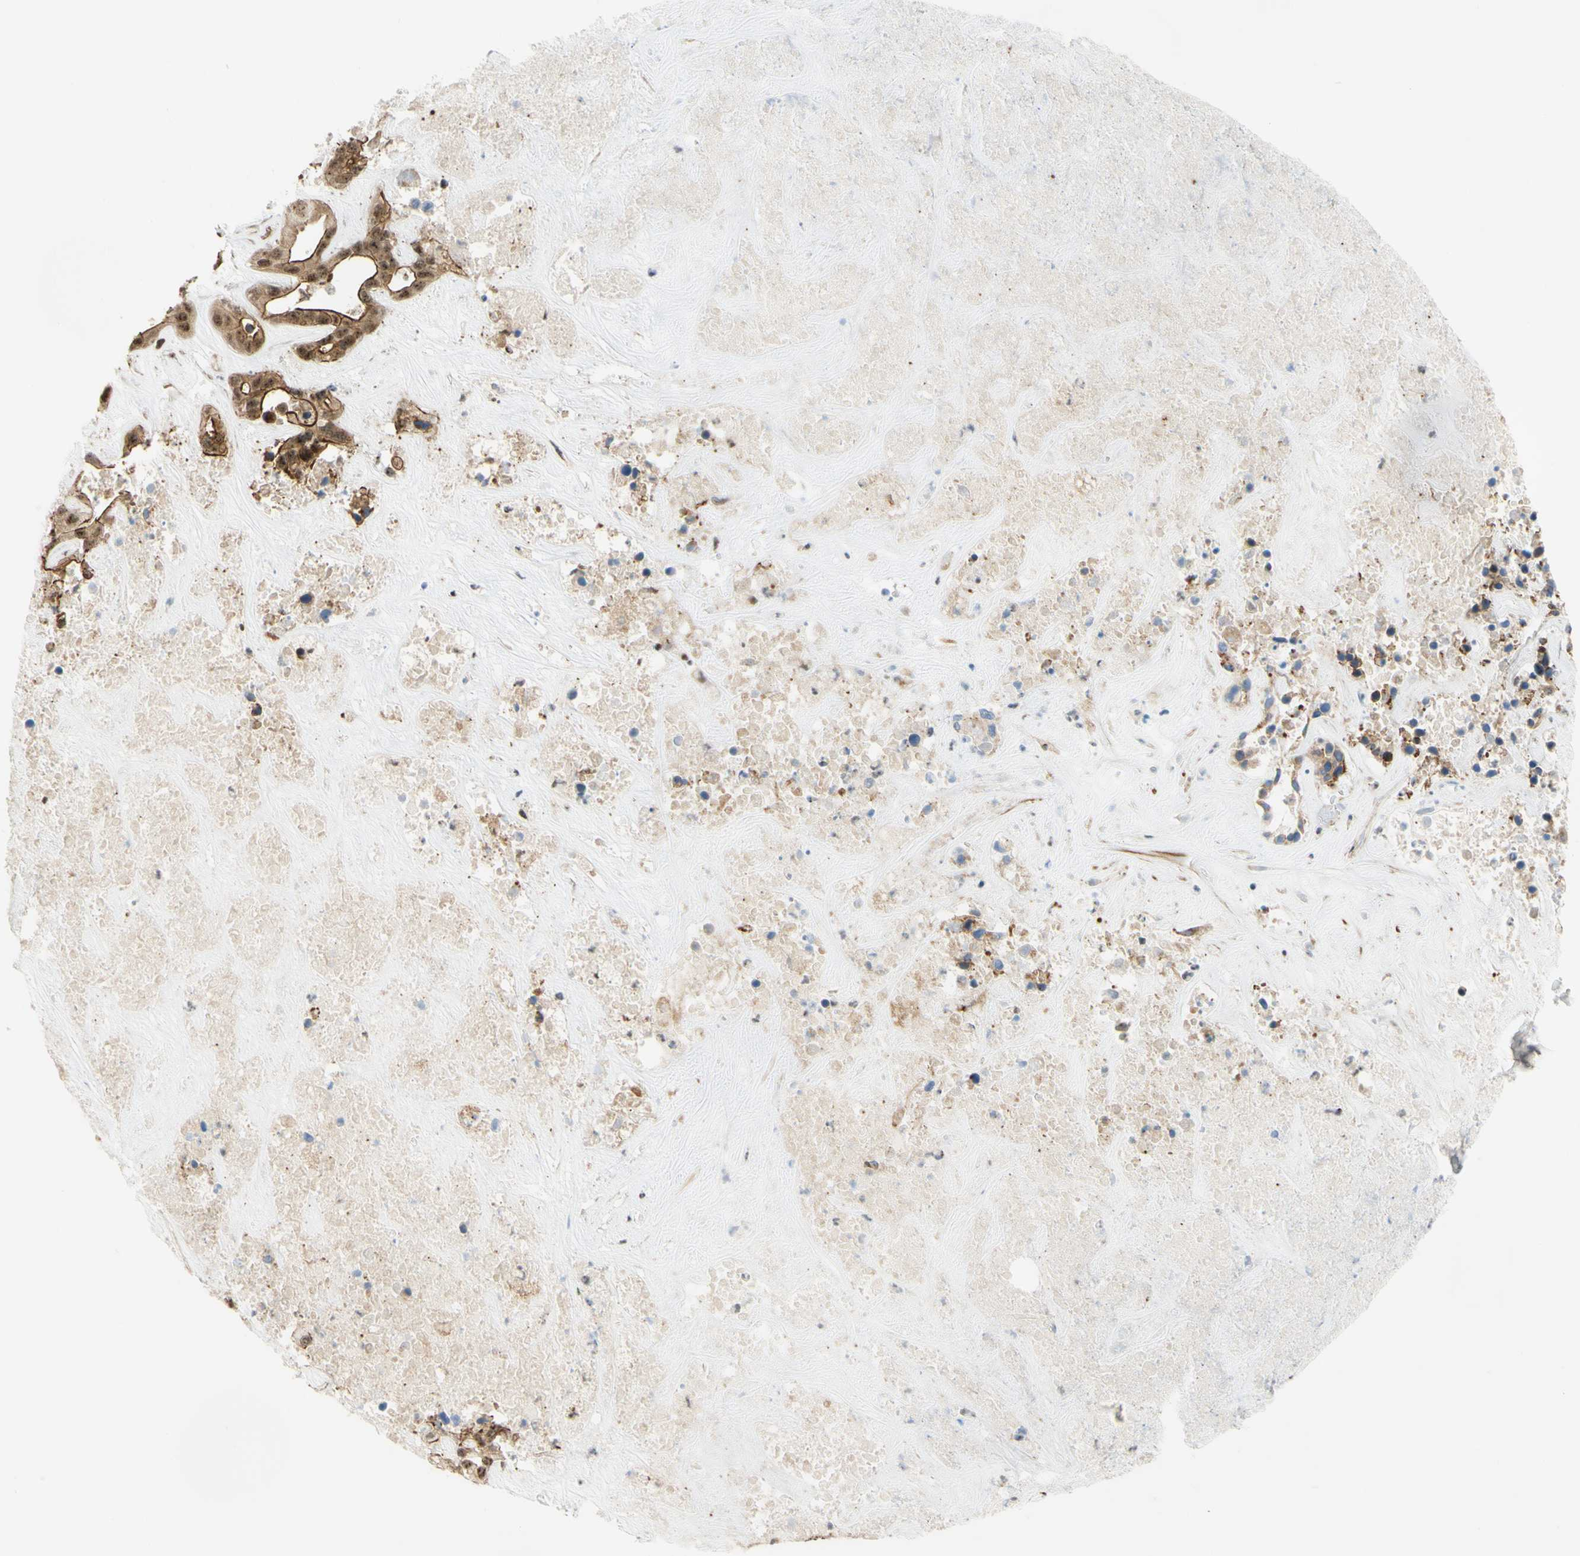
{"staining": {"intensity": "moderate", "quantity": ">75%", "location": "cytoplasmic/membranous,nuclear"}, "tissue": "liver cancer", "cell_type": "Tumor cells", "image_type": "cancer", "snomed": [{"axis": "morphology", "description": "Cholangiocarcinoma"}, {"axis": "topography", "description": "Liver"}], "caption": "Protein analysis of liver cancer (cholangiocarcinoma) tissue demonstrates moderate cytoplasmic/membranous and nuclear expression in approximately >75% of tumor cells.", "gene": "SAP18", "patient": {"sex": "female", "age": 65}}